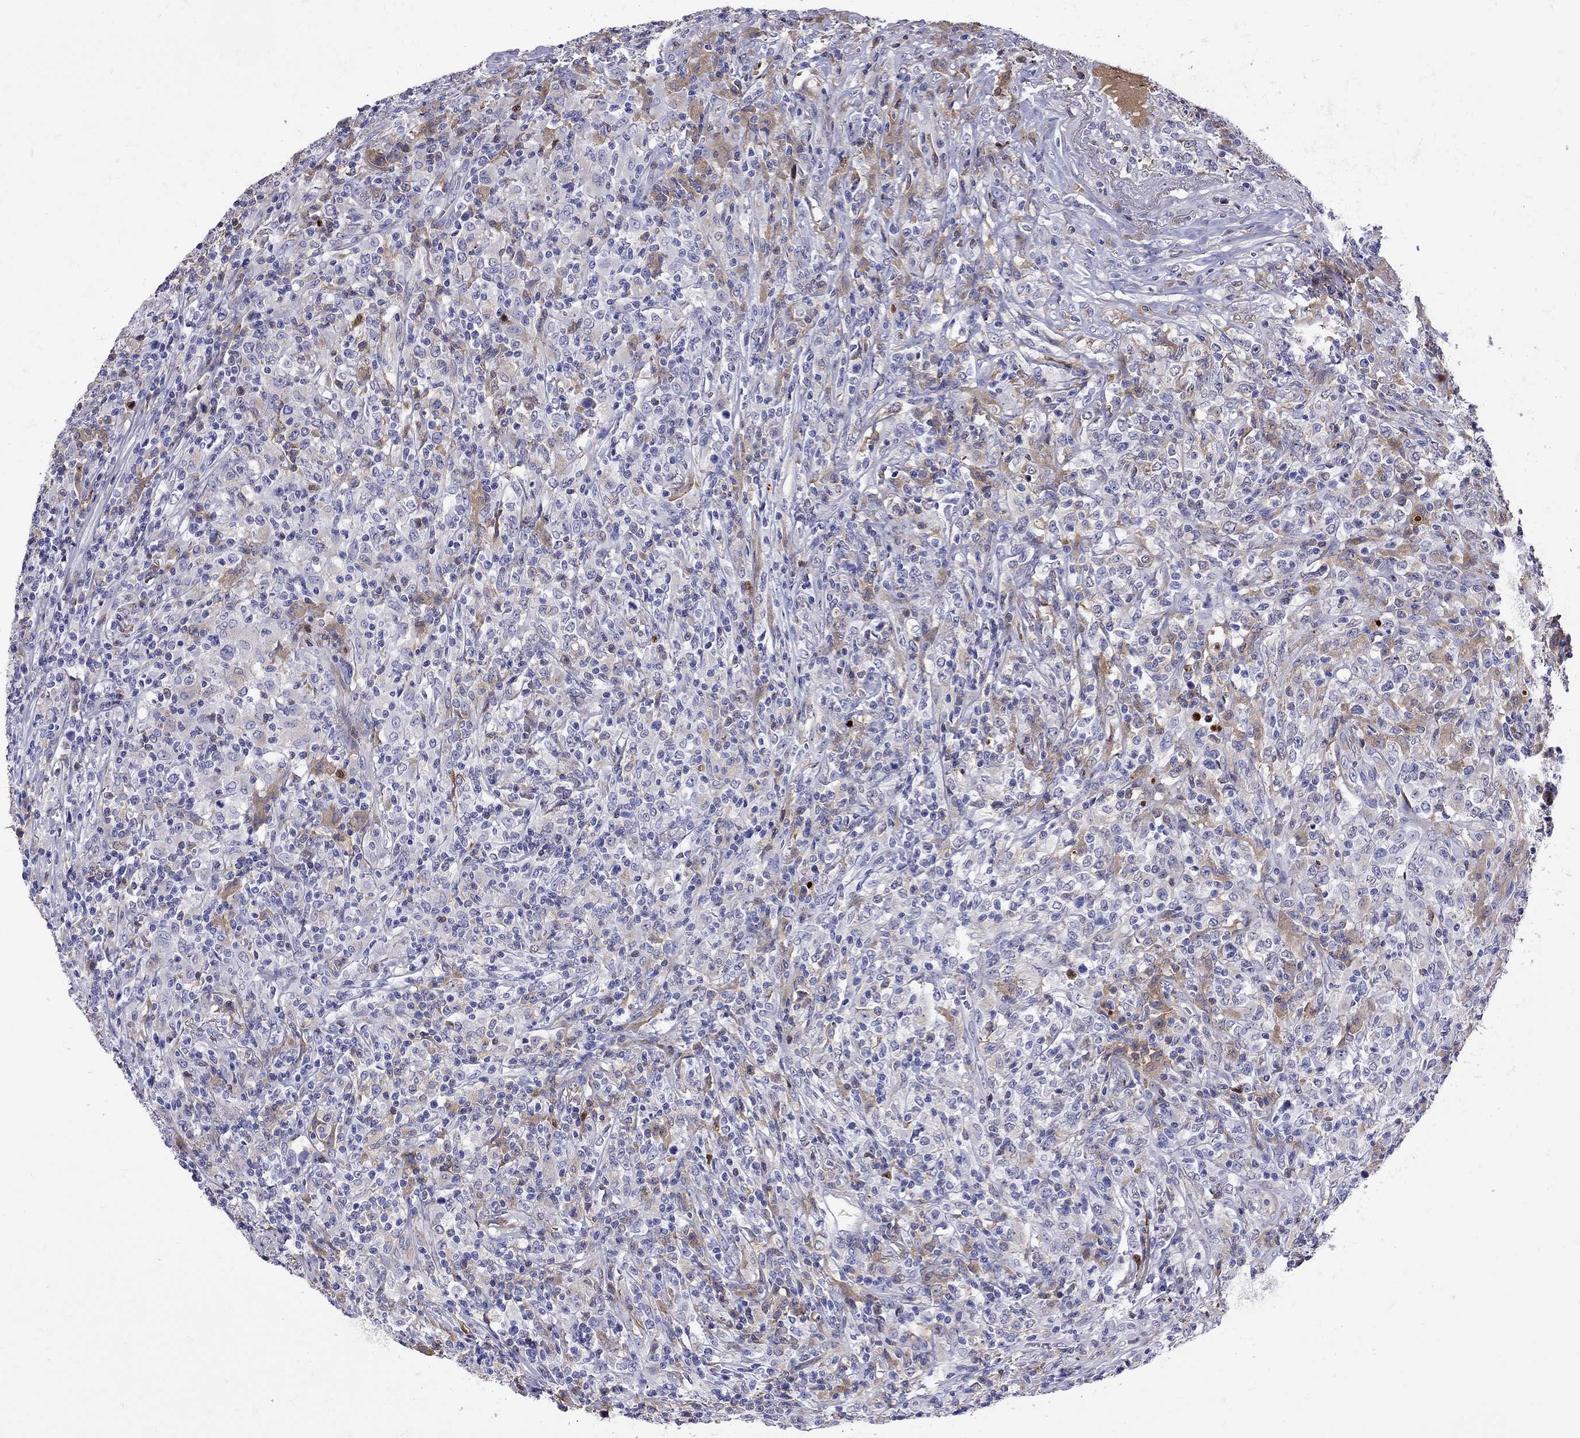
{"staining": {"intensity": "negative", "quantity": "none", "location": "none"}, "tissue": "lymphoma", "cell_type": "Tumor cells", "image_type": "cancer", "snomed": [{"axis": "morphology", "description": "Malignant lymphoma, non-Hodgkin's type, High grade"}, {"axis": "topography", "description": "Lung"}], "caption": "An image of lymphoma stained for a protein demonstrates no brown staining in tumor cells.", "gene": "SERPINA3", "patient": {"sex": "male", "age": 79}}